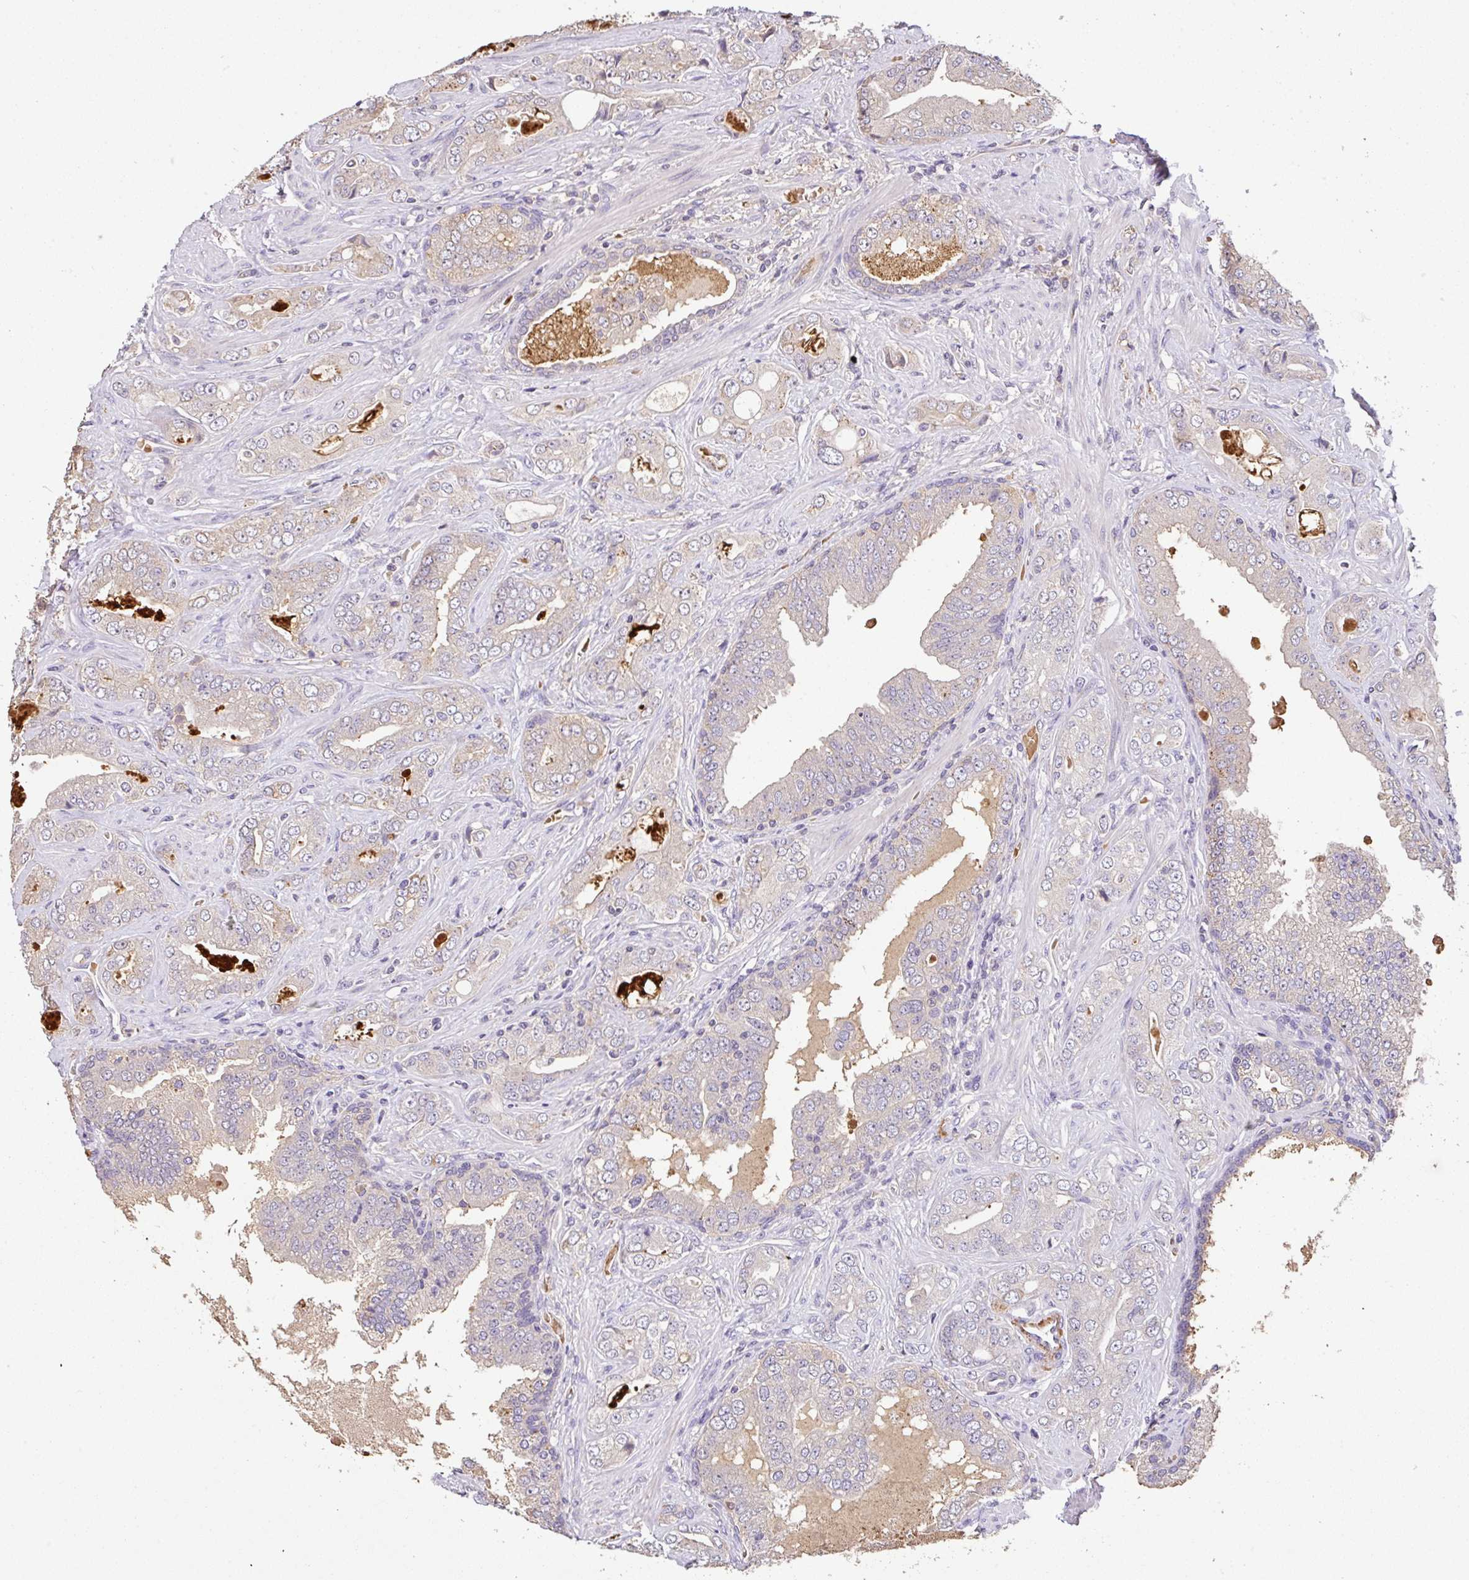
{"staining": {"intensity": "negative", "quantity": "none", "location": "none"}, "tissue": "prostate cancer", "cell_type": "Tumor cells", "image_type": "cancer", "snomed": [{"axis": "morphology", "description": "Adenocarcinoma, High grade"}, {"axis": "topography", "description": "Prostate"}], "caption": "The micrograph shows no significant positivity in tumor cells of adenocarcinoma (high-grade) (prostate).", "gene": "C1QTNF9B", "patient": {"sex": "male", "age": 67}}